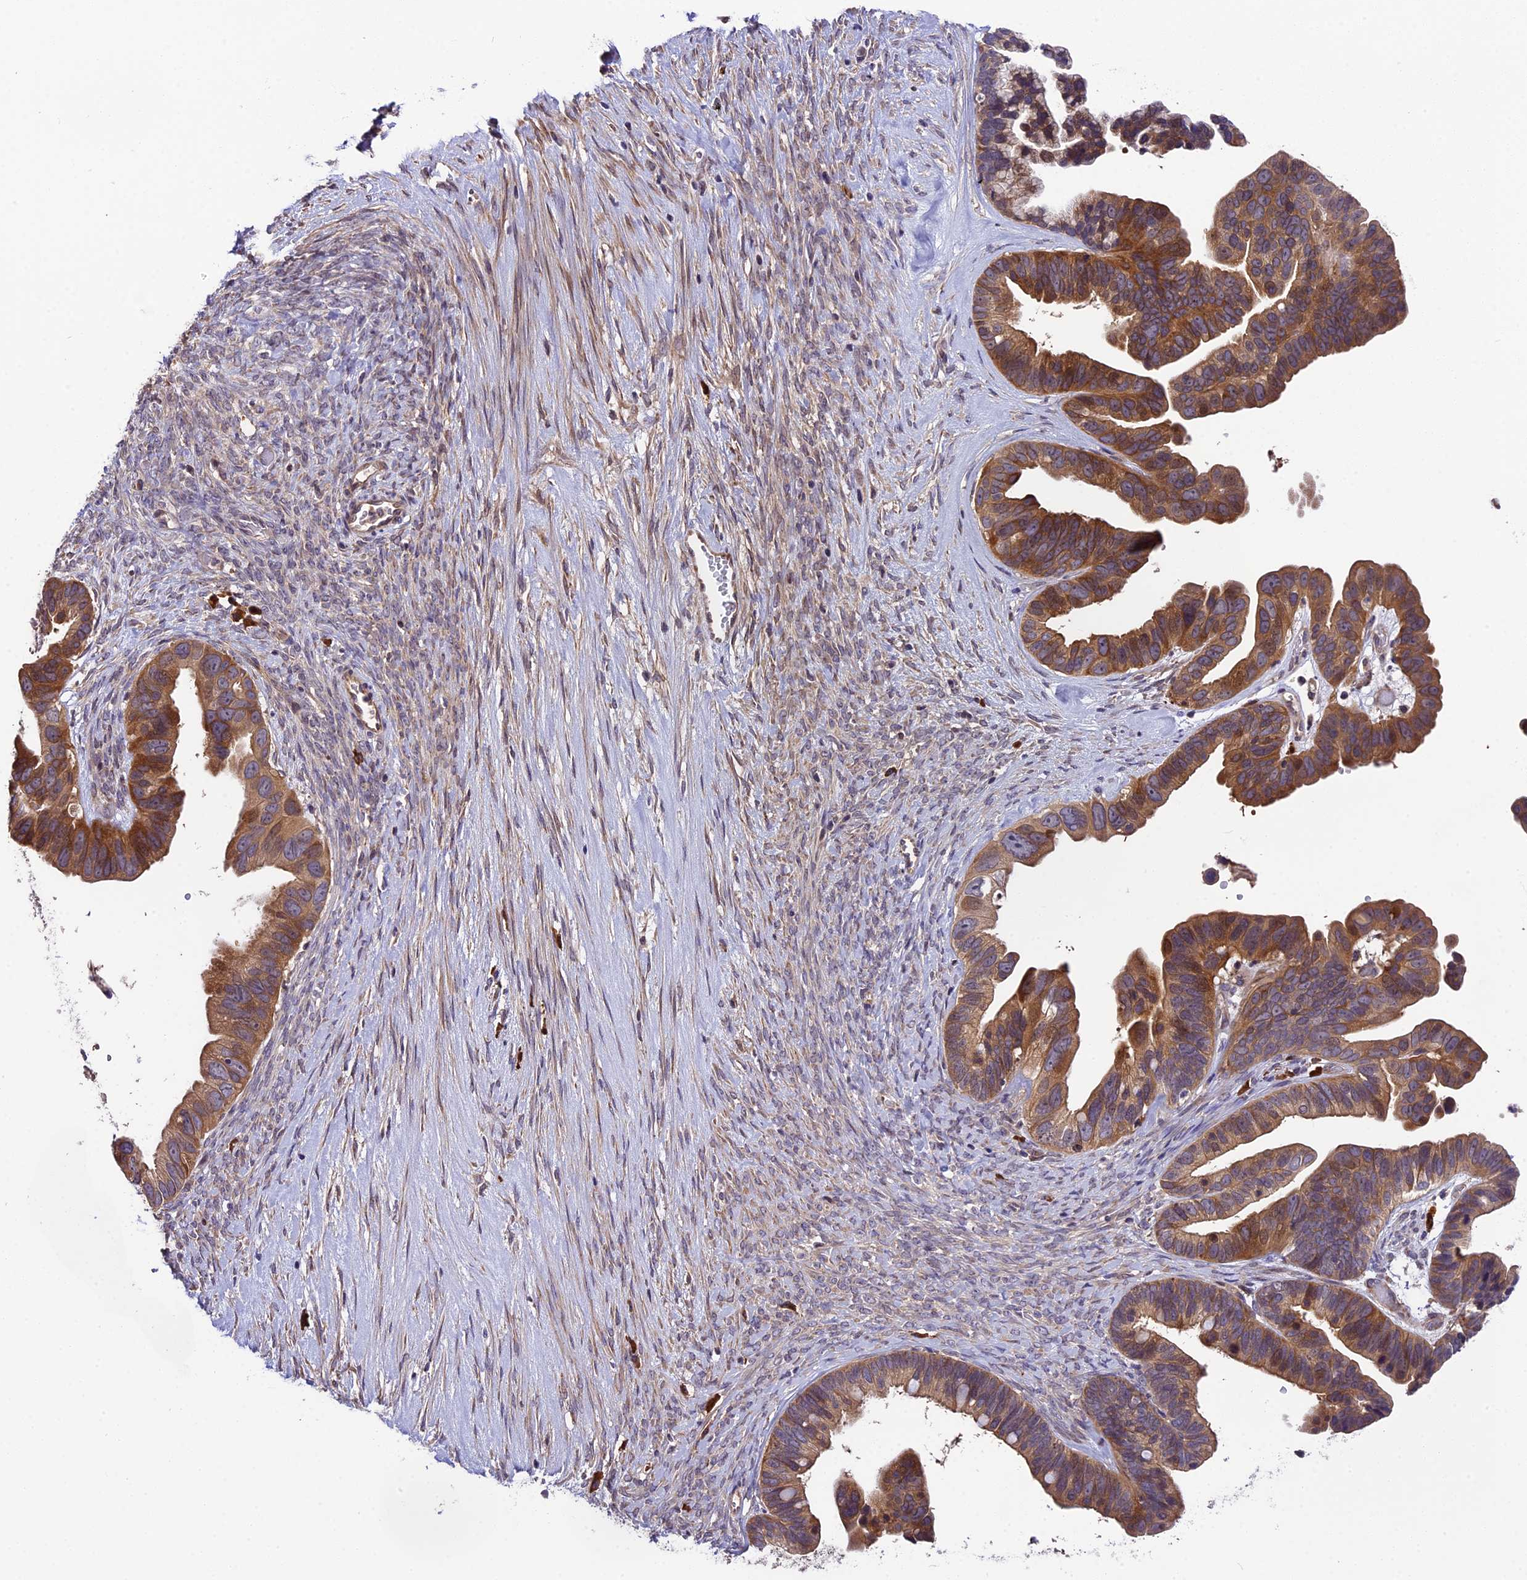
{"staining": {"intensity": "strong", "quantity": ">75%", "location": "cytoplasmic/membranous"}, "tissue": "ovarian cancer", "cell_type": "Tumor cells", "image_type": "cancer", "snomed": [{"axis": "morphology", "description": "Cystadenocarcinoma, serous, NOS"}, {"axis": "topography", "description": "Ovary"}], "caption": "Protein analysis of ovarian cancer tissue shows strong cytoplasmic/membranous expression in approximately >75% of tumor cells.", "gene": "ABCC10", "patient": {"sex": "female", "age": 56}}